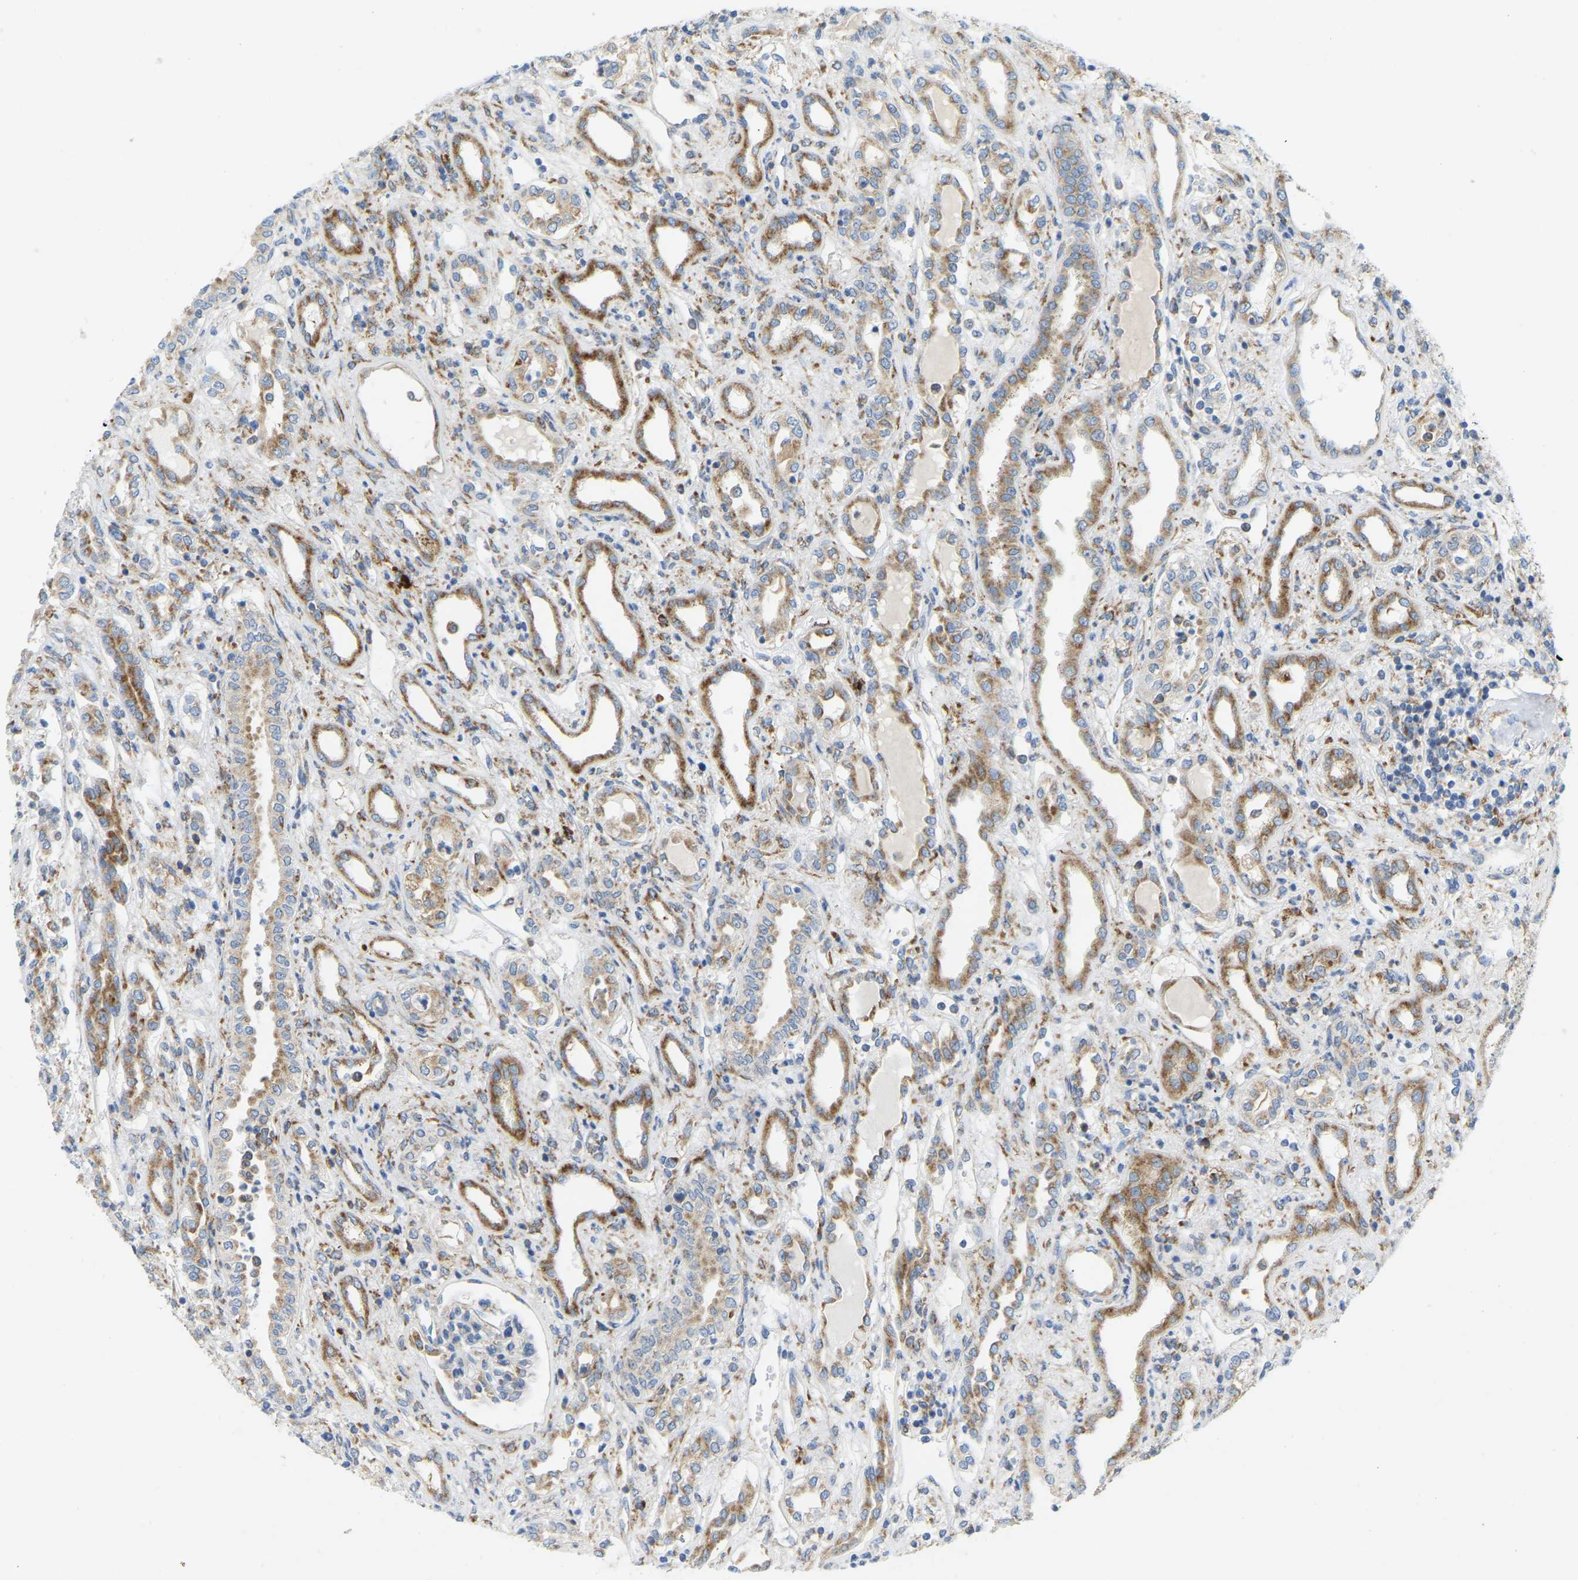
{"staining": {"intensity": "moderate", "quantity": ">75%", "location": "cytoplasmic/membranous"}, "tissue": "renal cancer", "cell_type": "Tumor cells", "image_type": "cancer", "snomed": [{"axis": "morphology", "description": "Adenocarcinoma, NOS"}, {"axis": "topography", "description": "Kidney"}], "caption": "Immunohistochemical staining of renal cancer demonstrates moderate cytoplasmic/membranous protein positivity in about >75% of tumor cells. The protein is shown in brown color, while the nuclei are stained blue.", "gene": "SND1", "patient": {"sex": "female", "age": 54}}